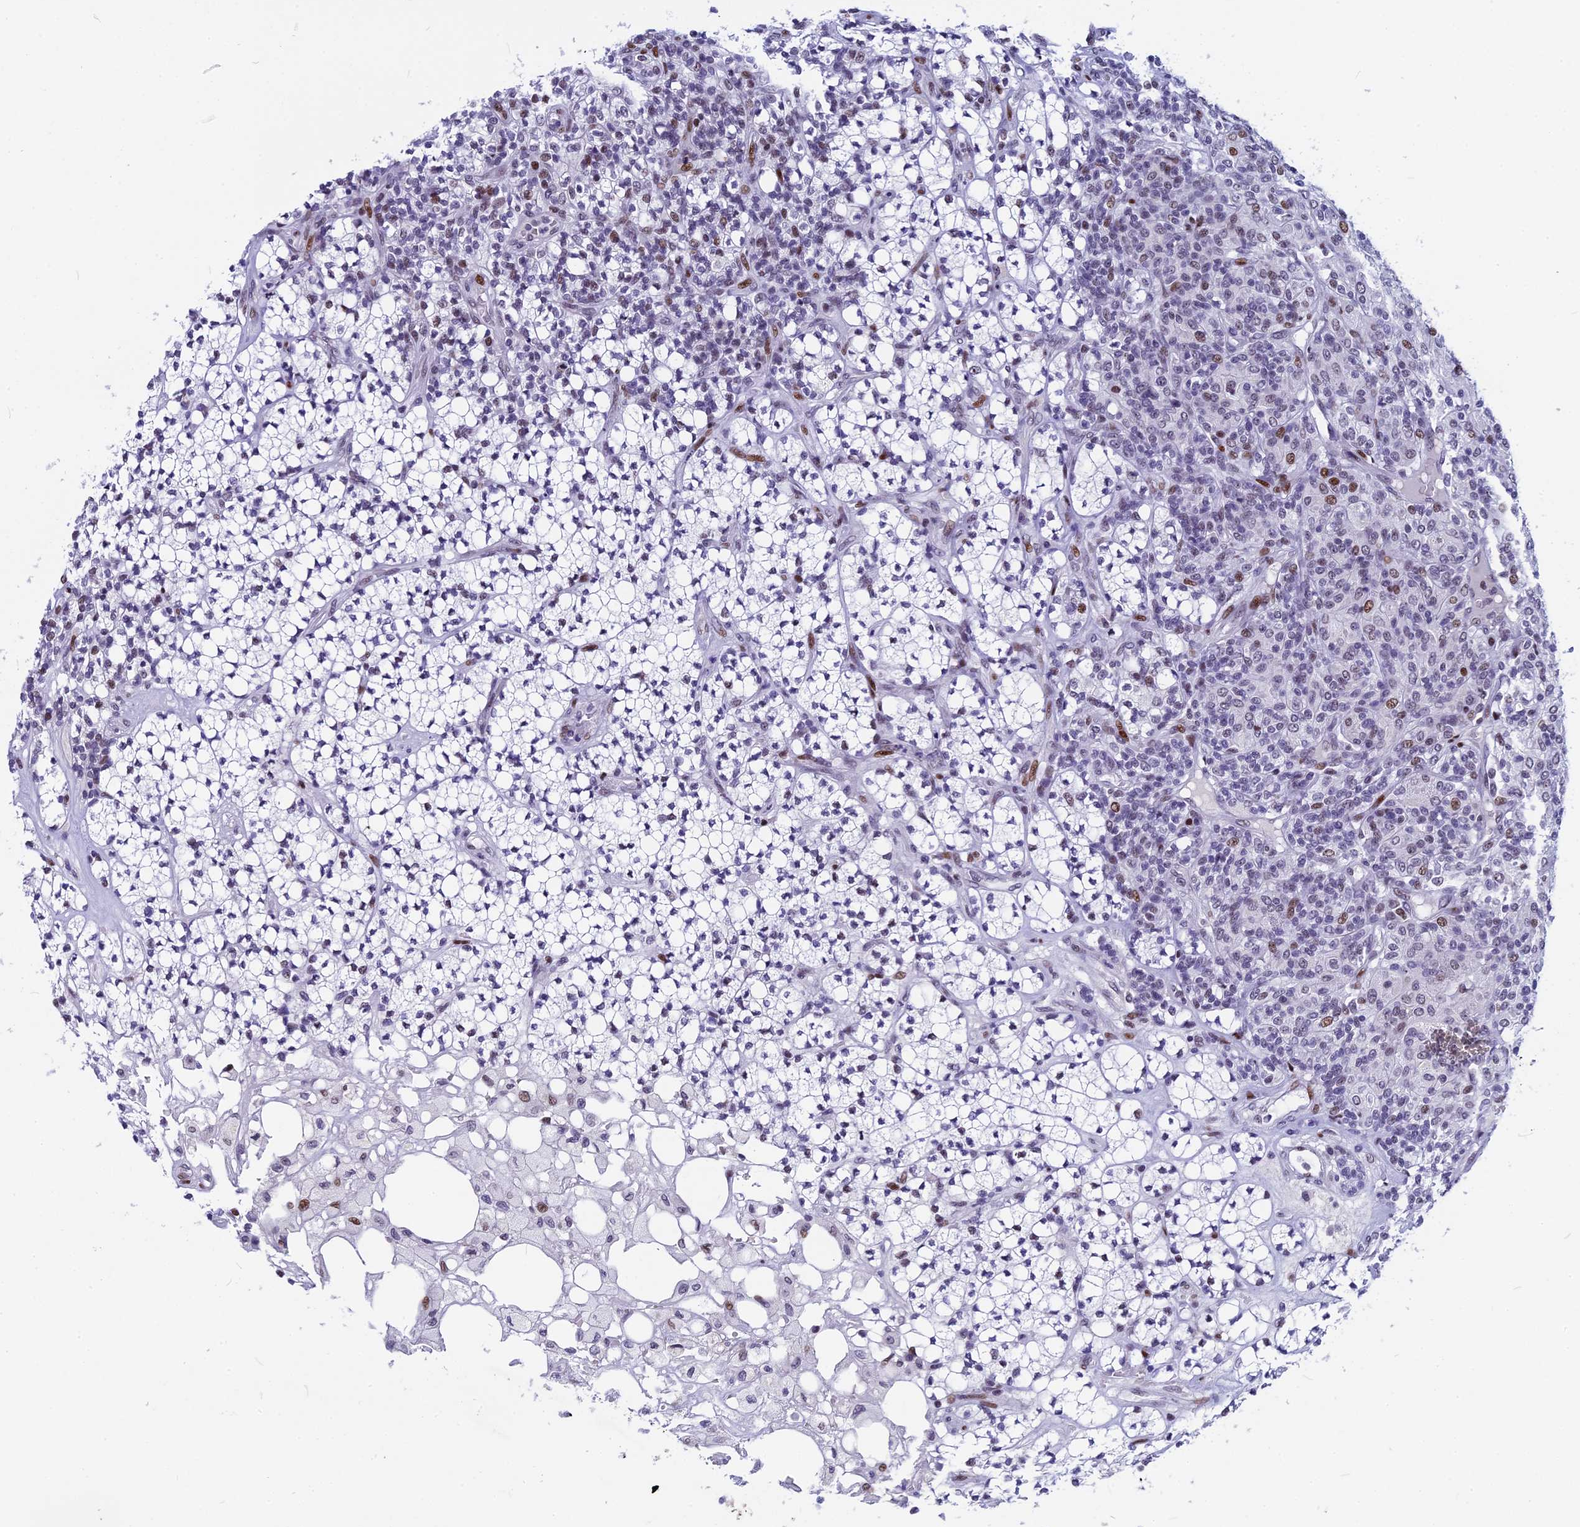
{"staining": {"intensity": "moderate", "quantity": "<25%", "location": "nuclear"}, "tissue": "renal cancer", "cell_type": "Tumor cells", "image_type": "cancer", "snomed": [{"axis": "morphology", "description": "Adenocarcinoma, NOS"}, {"axis": "topography", "description": "Kidney"}], "caption": "This micrograph shows IHC staining of renal cancer, with low moderate nuclear positivity in about <25% of tumor cells.", "gene": "NSA2", "patient": {"sex": "male", "age": 77}}